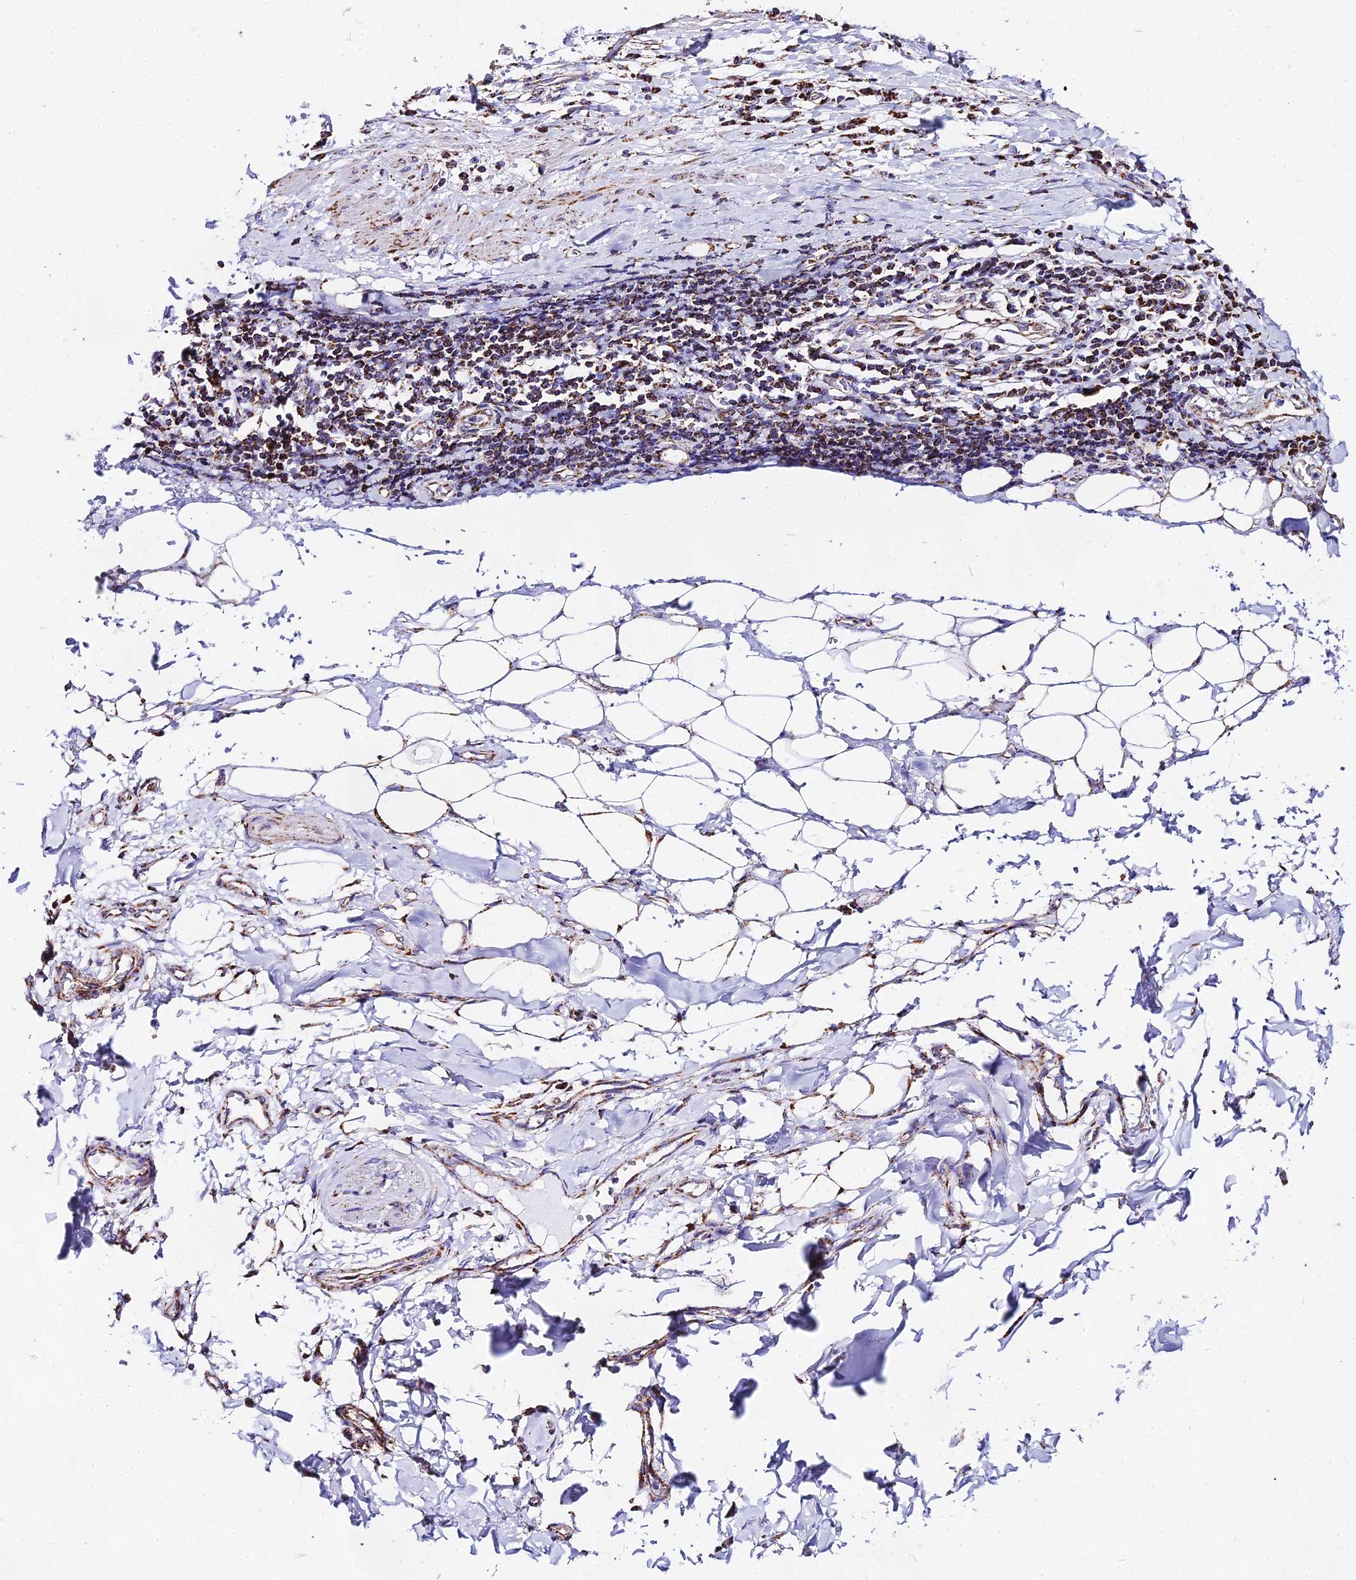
{"staining": {"intensity": "moderate", "quantity": "25%-75%", "location": "cytoplasmic/membranous"}, "tissue": "adipose tissue", "cell_type": "Adipocytes", "image_type": "normal", "snomed": [{"axis": "morphology", "description": "Normal tissue, NOS"}, {"axis": "morphology", "description": "Adenocarcinoma, NOS"}, {"axis": "topography", "description": "Esophagus"}], "caption": "This histopathology image demonstrates immunohistochemistry (IHC) staining of normal adipose tissue, with medium moderate cytoplasmic/membranous positivity in about 25%-75% of adipocytes.", "gene": "ATP5PD", "patient": {"sex": "male", "age": 62}}